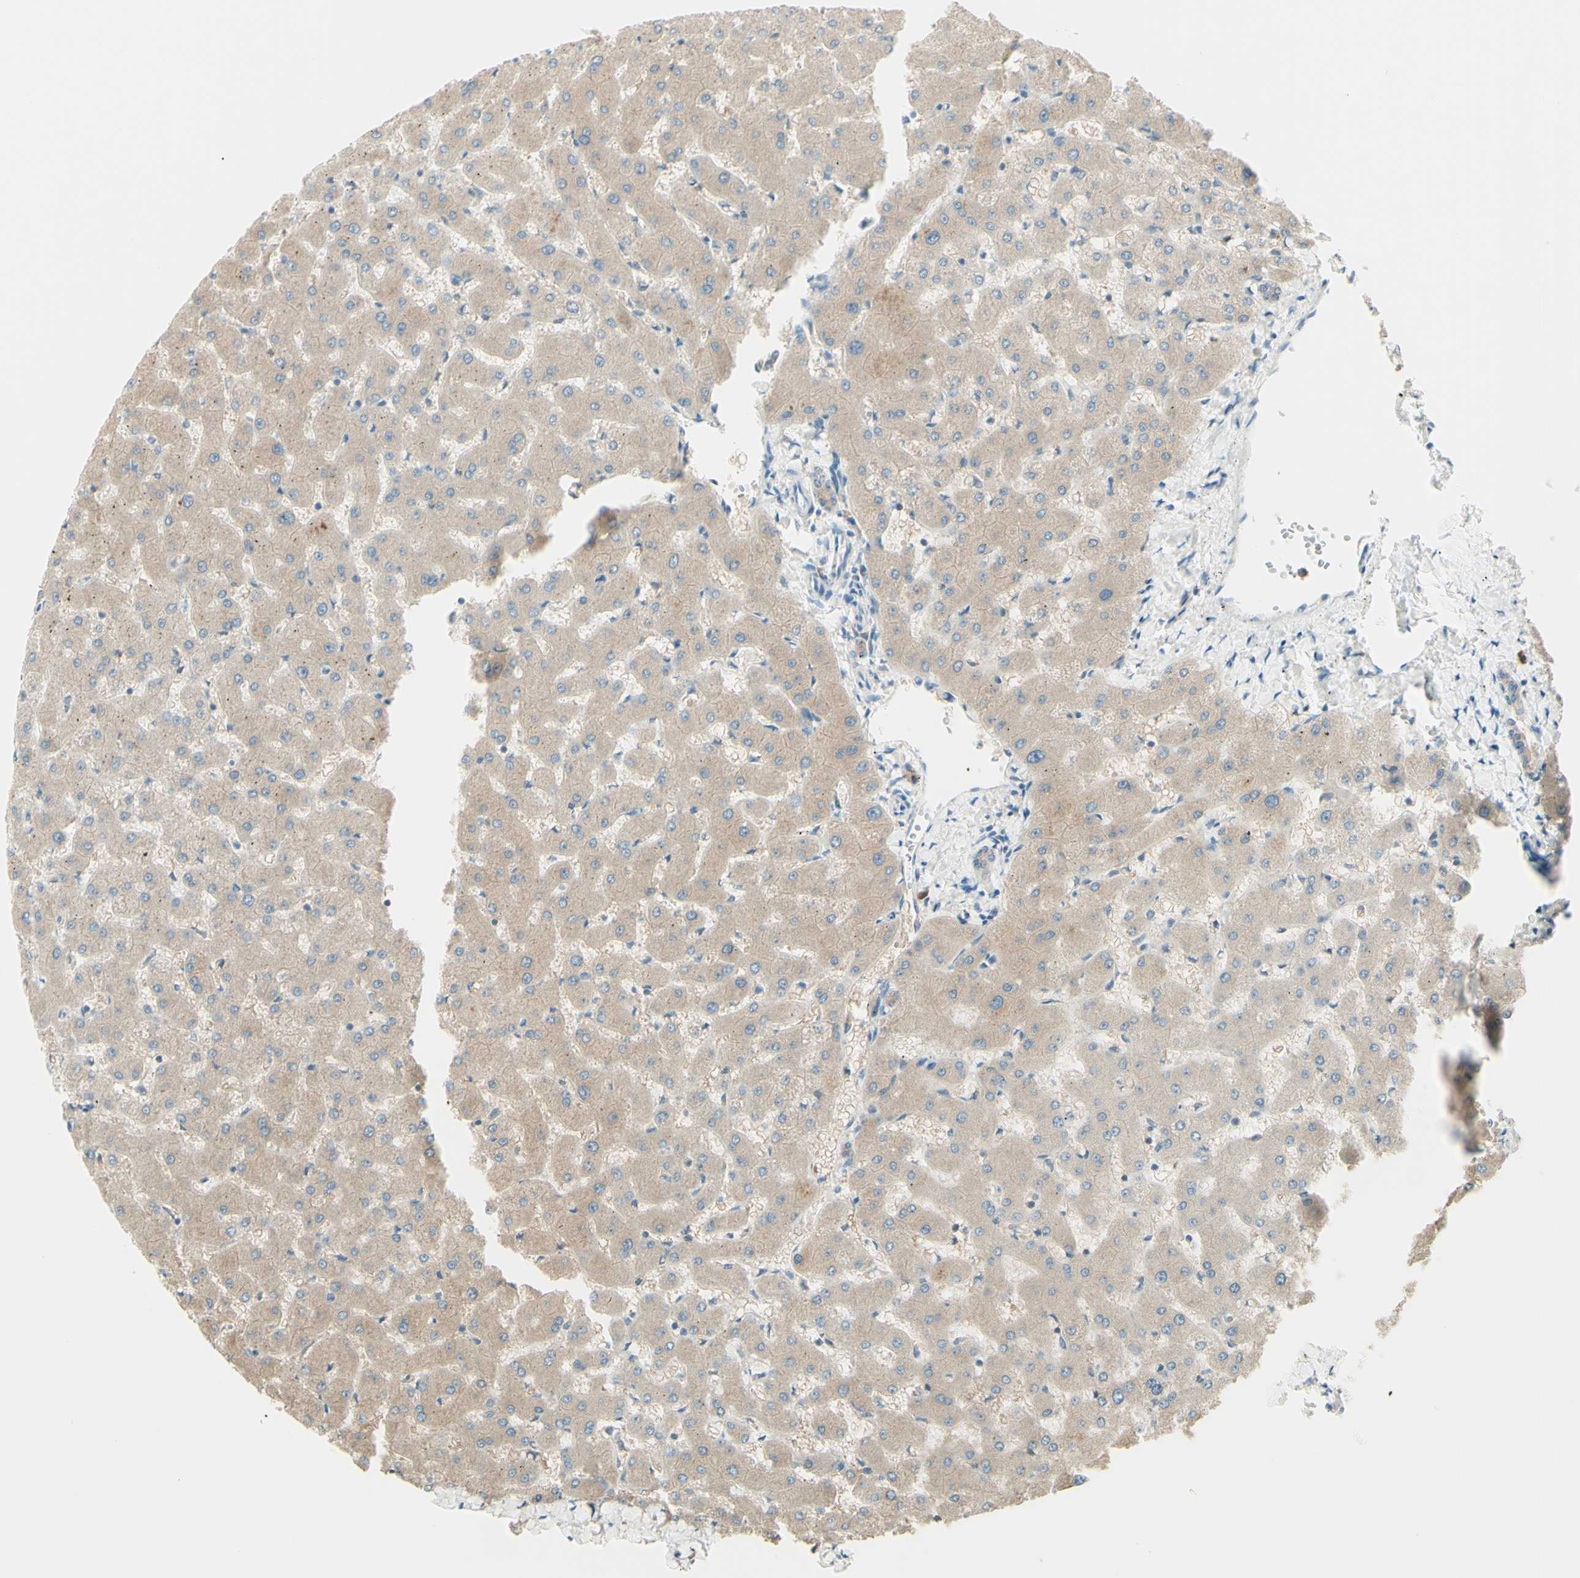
{"staining": {"intensity": "weak", "quantity": ">75%", "location": "cytoplasmic/membranous"}, "tissue": "liver", "cell_type": "Cholangiocytes", "image_type": "normal", "snomed": [{"axis": "morphology", "description": "Normal tissue, NOS"}, {"axis": "topography", "description": "Liver"}], "caption": "This photomicrograph reveals immunohistochemistry staining of unremarkable human liver, with low weak cytoplasmic/membranous expression in approximately >75% of cholangiocytes.", "gene": "MTM1", "patient": {"sex": "female", "age": 63}}